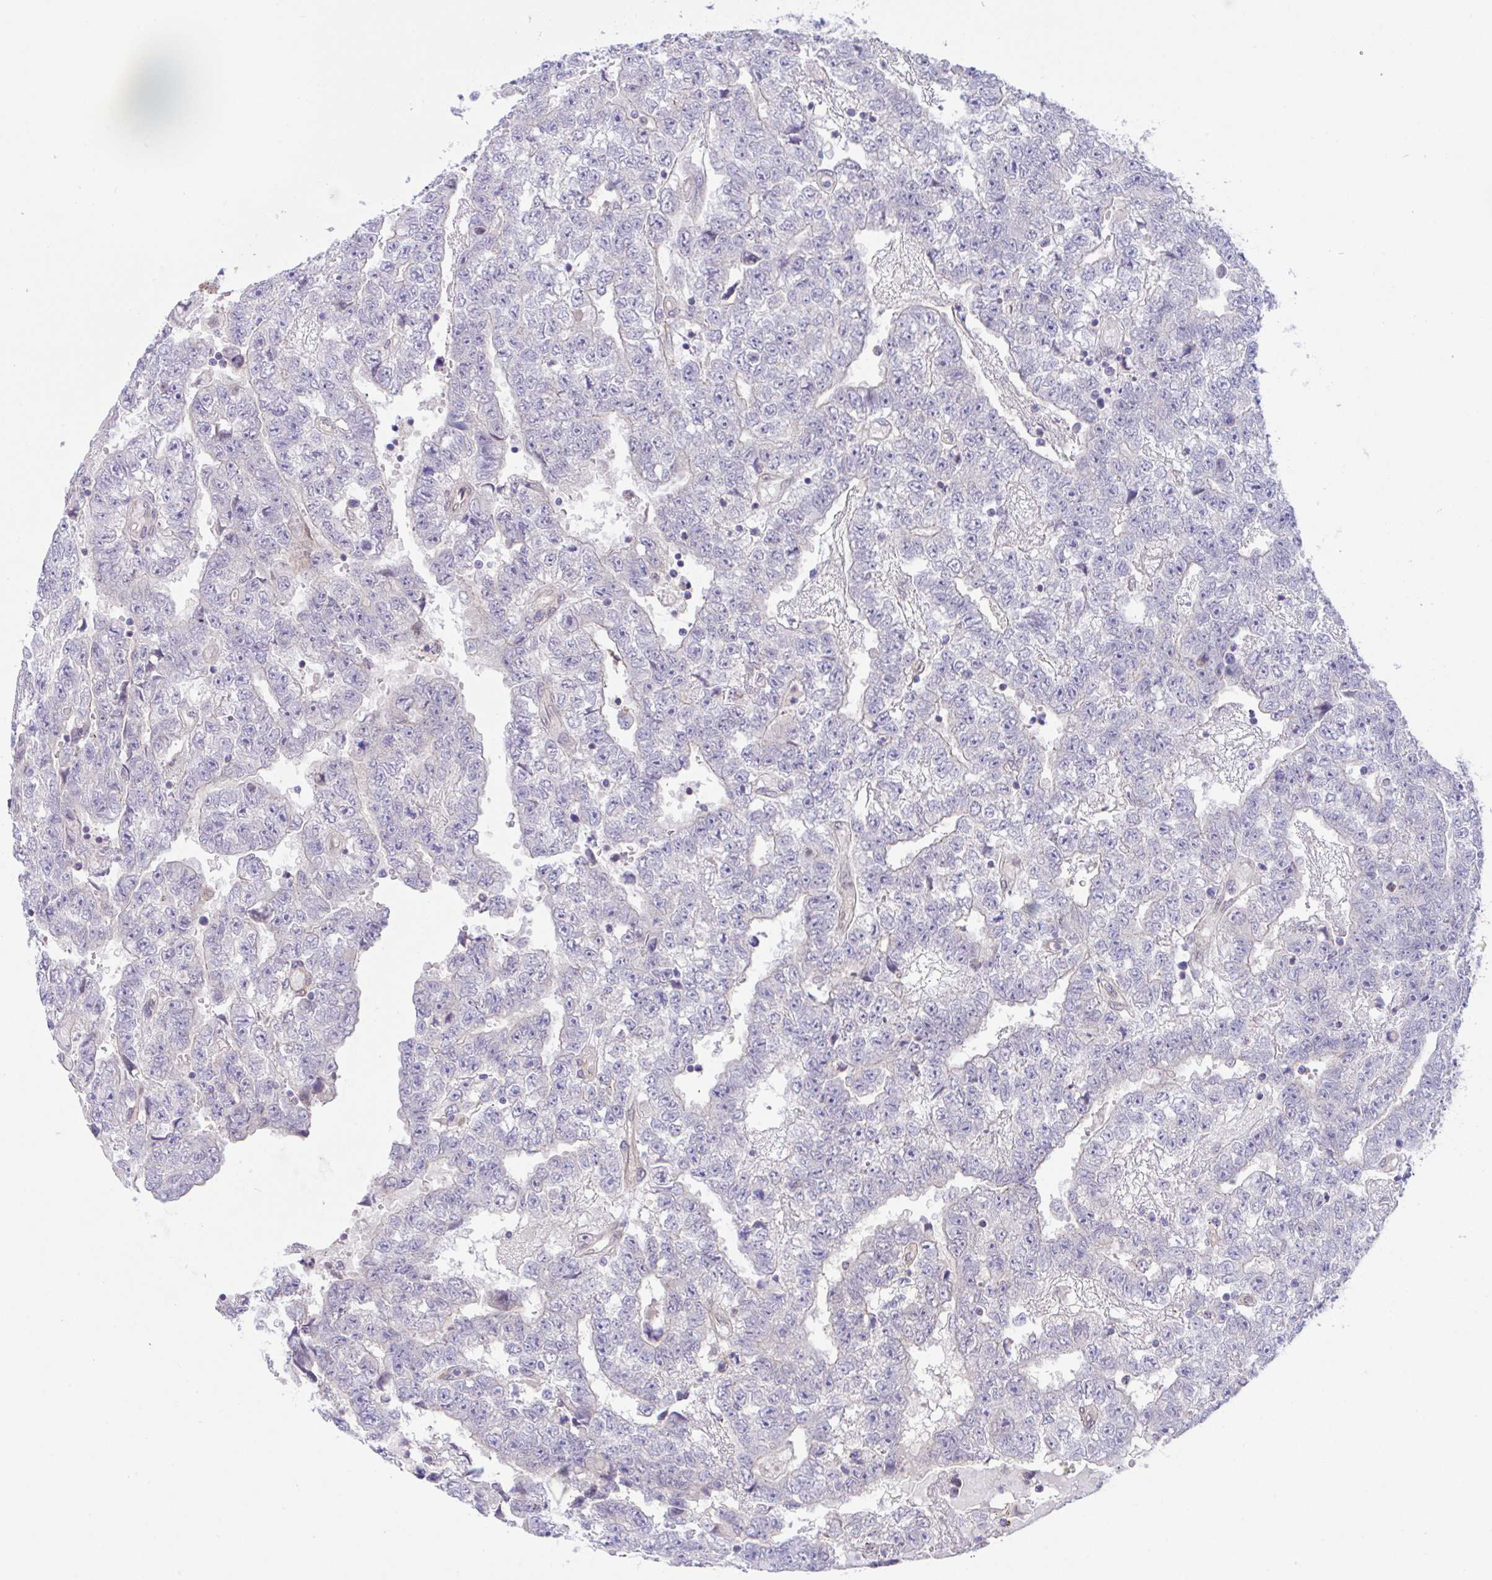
{"staining": {"intensity": "negative", "quantity": "none", "location": "none"}, "tissue": "testis cancer", "cell_type": "Tumor cells", "image_type": "cancer", "snomed": [{"axis": "morphology", "description": "Carcinoma, Embryonal, NOS"}, {"axis": "topography", "description": "Testis"}], "caption": "IHC photomicrograph of testis embryonal carcinoma stained for a protein (brown), which shows no expression in tumor cells.", "gene": "ZBED3", "patient": {"sex": "male", "age": 25}}